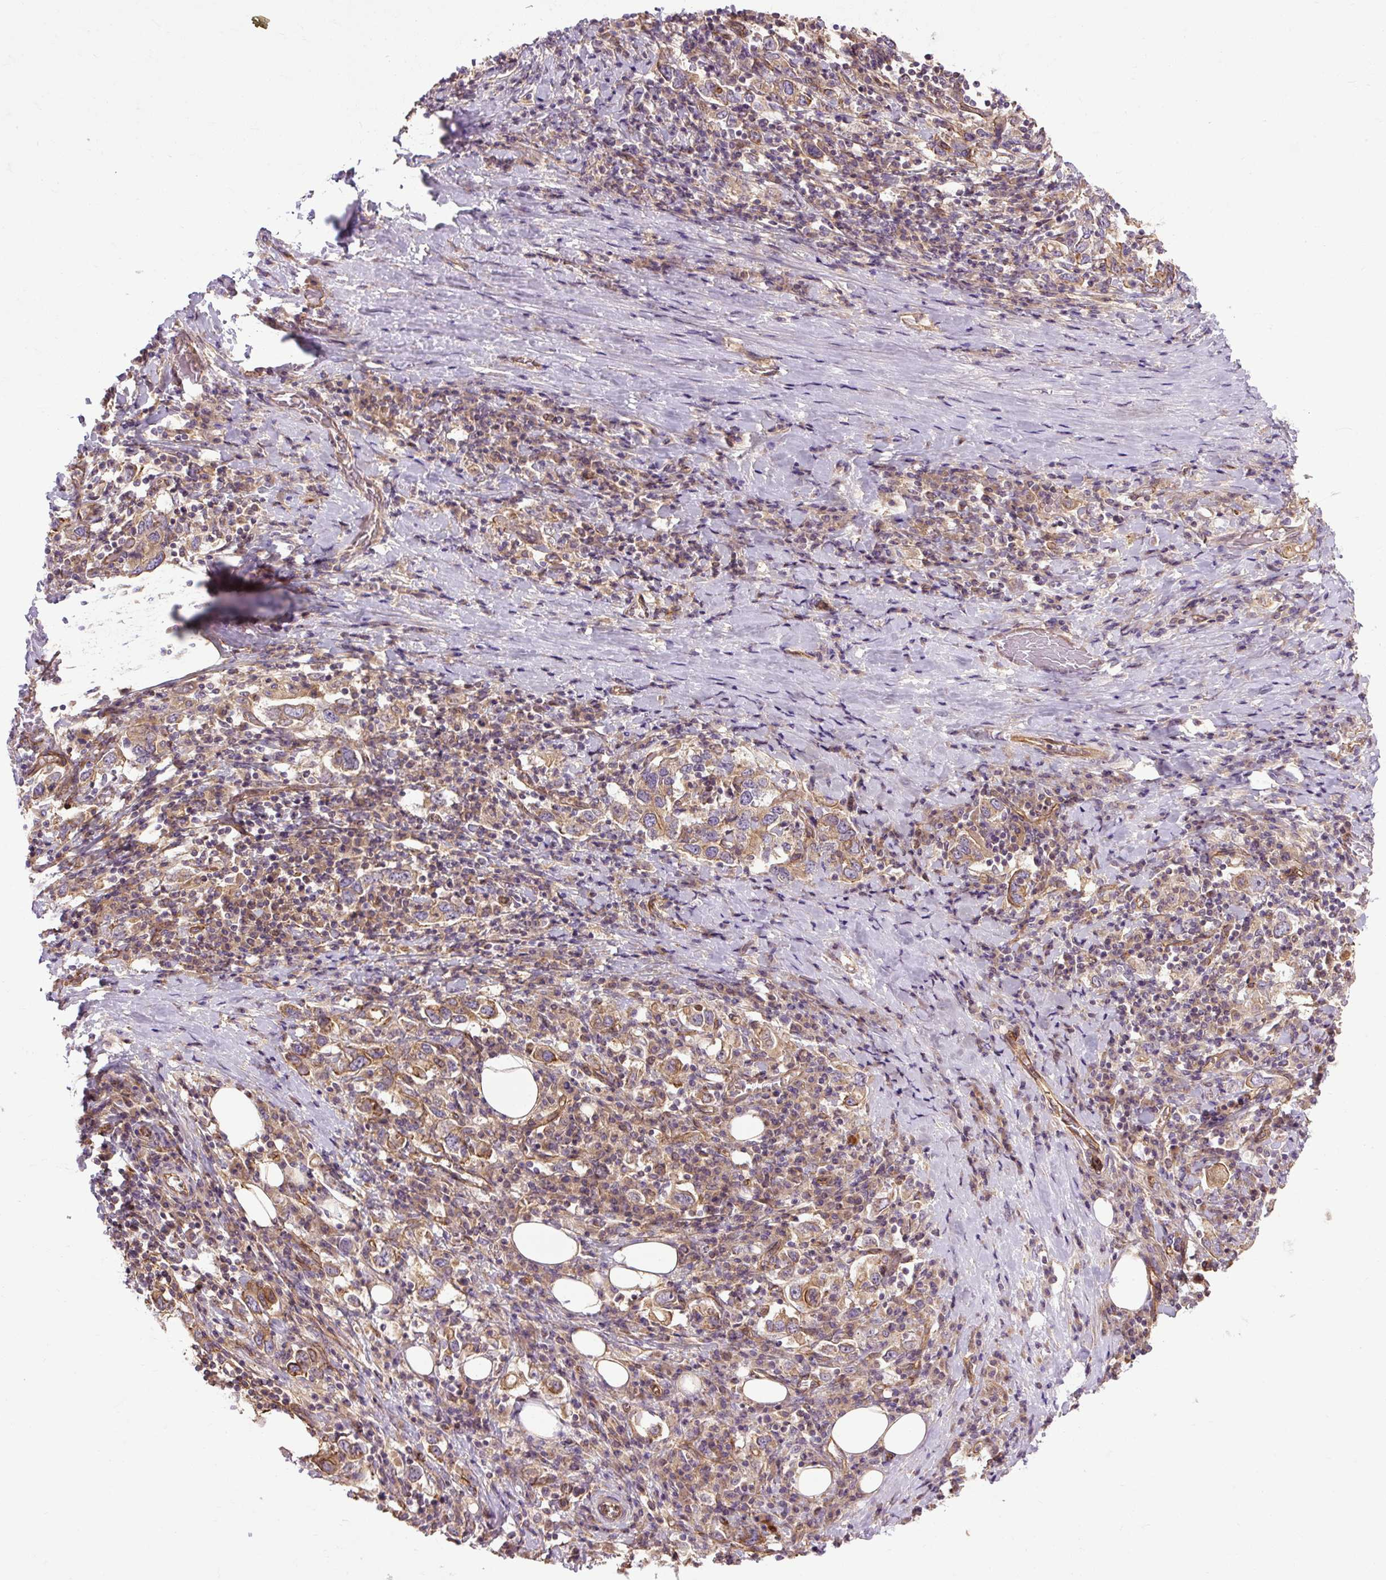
{"staining": {"intensity": "moderate", "quantity": ">75%", "location": "cytoplasmic/membranous"}, "tissue": "stomach cancer", "cell_type": "Tumor cells", "image_type": "cancer", "snomed": [{"axis": "morphology", "description": "Adenocarcinoma, NOS"}, {"axis": "topography", "description": "Stomach, upper"}, {"axis": "topography", "description": "Stomach"}], "caption": "Moderate cytoplasmic/membranous protein positivity is identified in approximately >75% of tumor cells in stomach adenocarcinoma.", "gene": "CCDC93", "patient": {"sex": "male", "age": 62}}